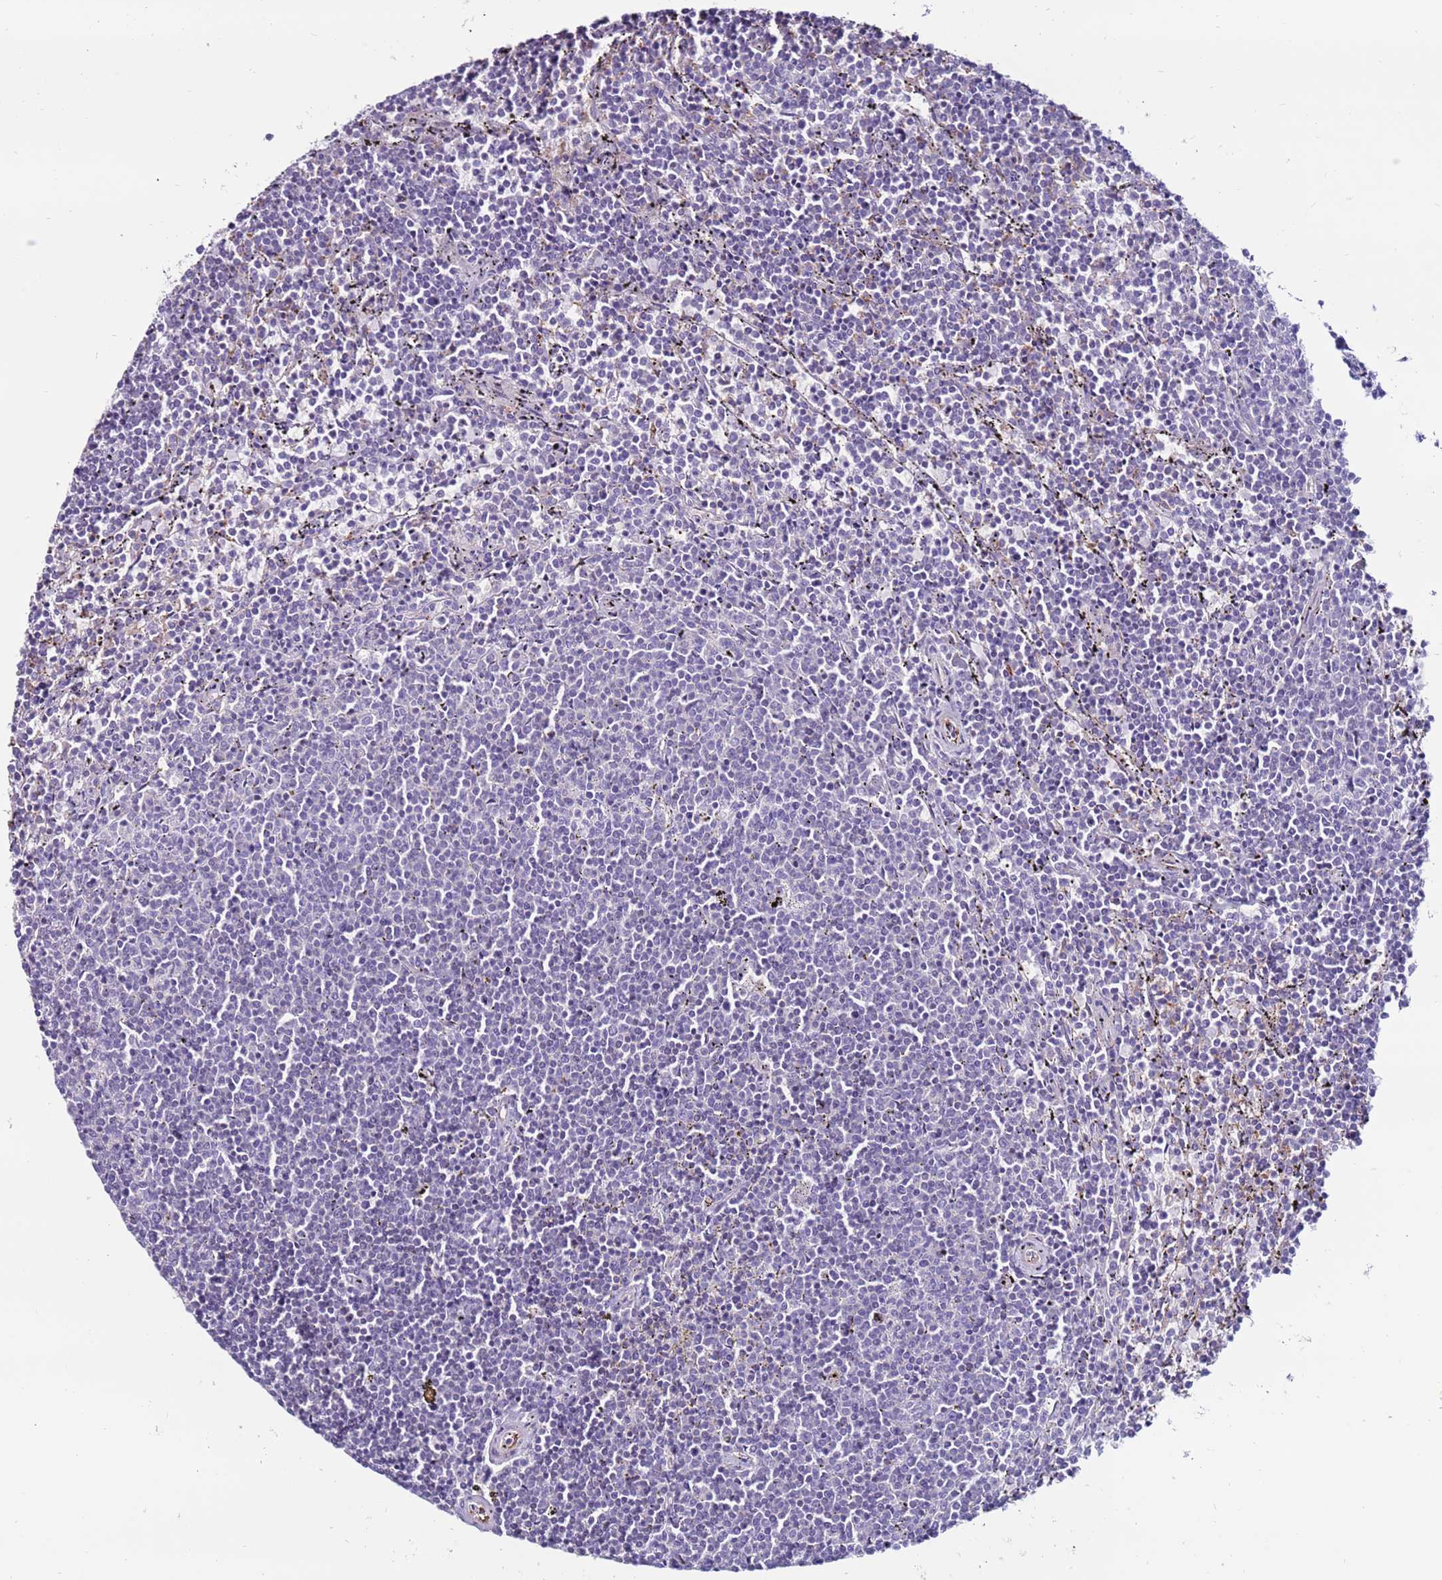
{"staining": {"intensity": "negative", "quantity": "none", "location": "none"}, "tissue": "lymphoma", "cell_type": "Tumor cells", "image_type": "cancer", "snomed": [{"axis": "morphology", "description": "Malignant lymphoma, non-Hodgkin's type, Low grade"}, {"axis": "topography", "description": "Spleen"}], "caption": "Histopathology image shows no significant protein staining in tumor cells of lymphoma.", "gene": "CLEC4M", "patient": {"sex": "female", "age": 50}}